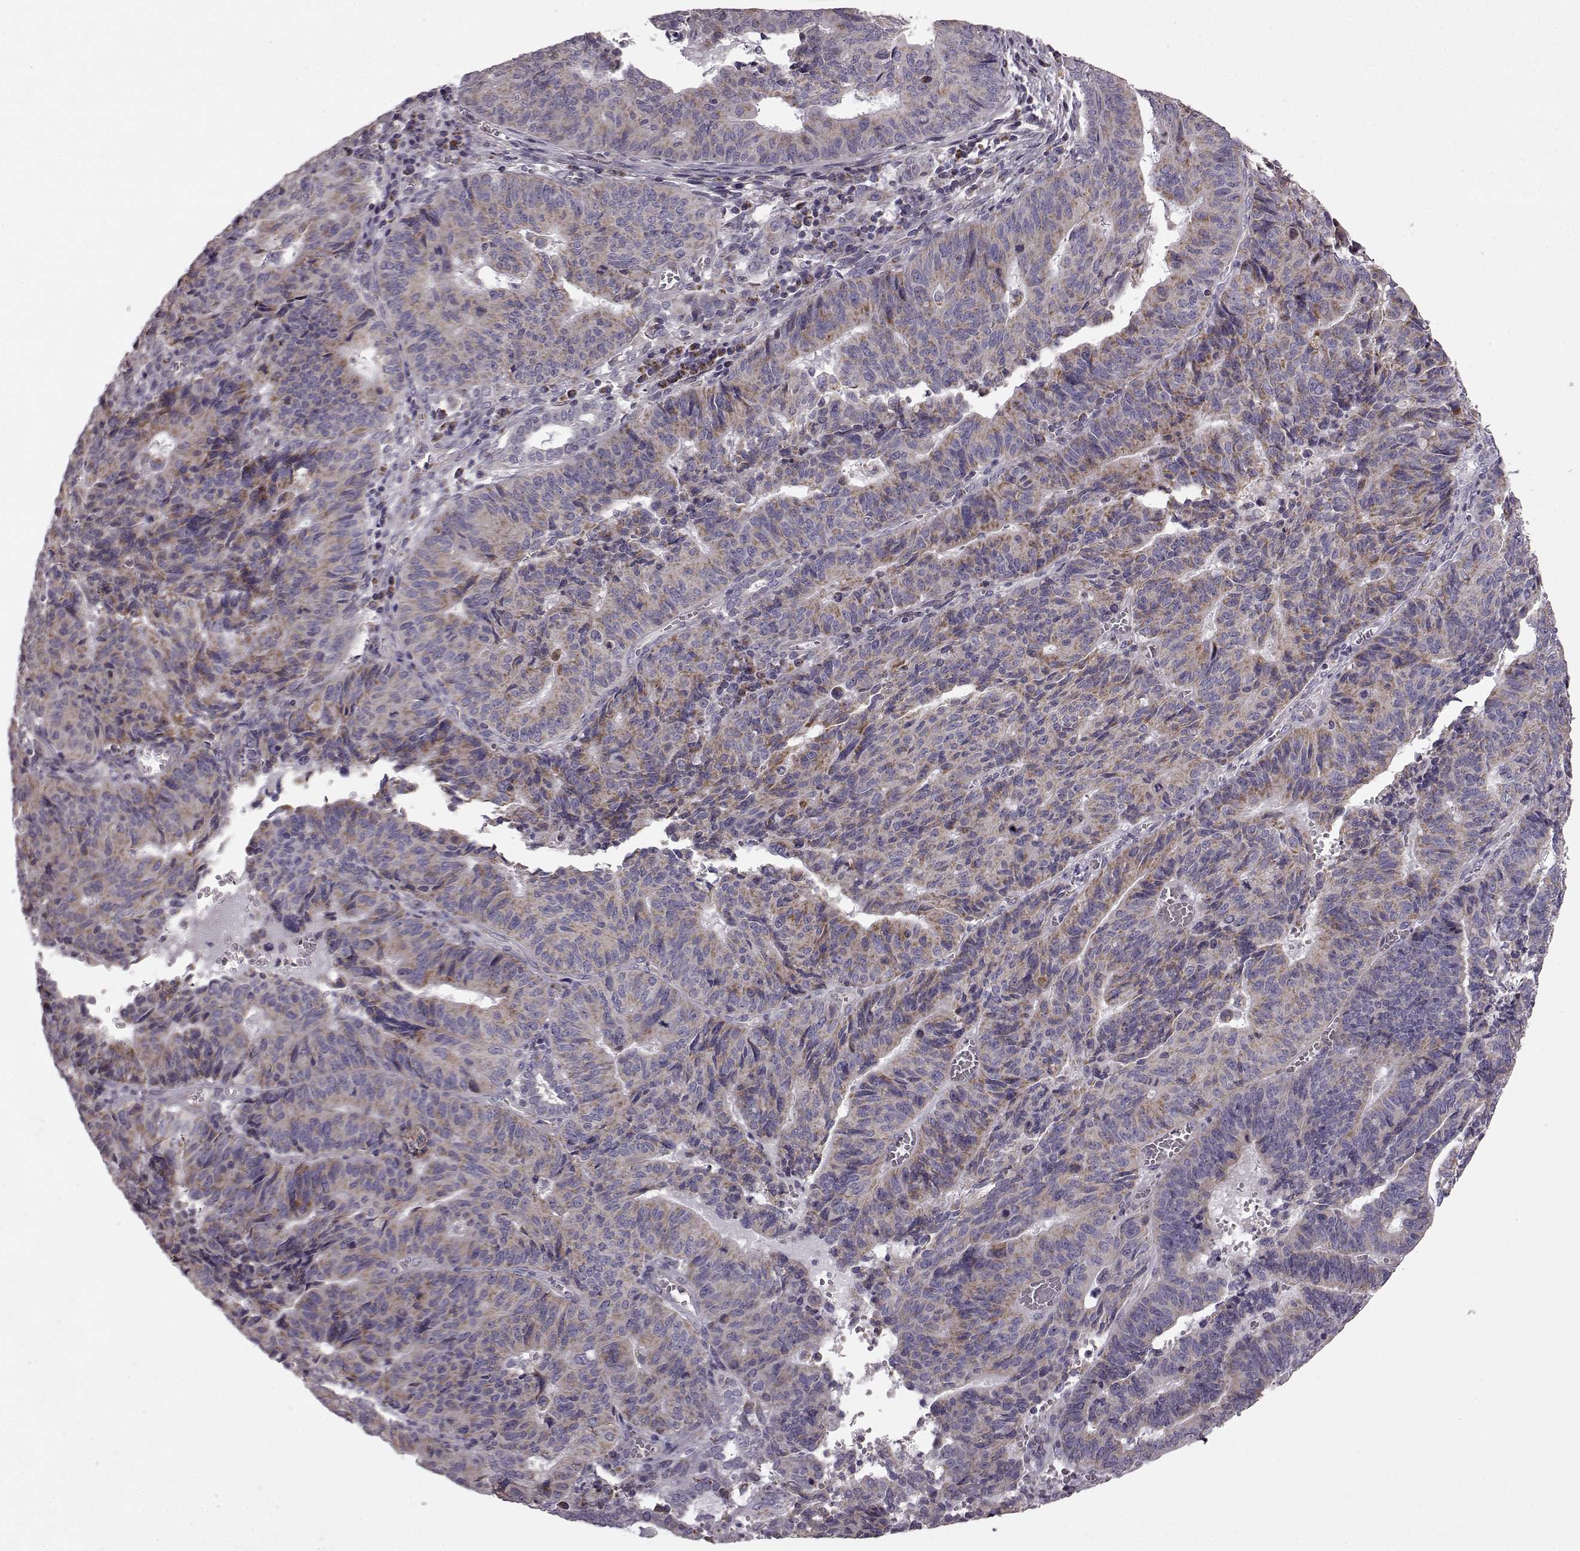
{"staining": {"intensity": "moderate", "quantity": ">75%", "location": "cytoplasmic/membranous"}, "tissue": "endometrial cancer", "cell_type": "Tumor cells", "image_type": "cancer", "snomed": [{"axis": "morphology", "description": "Adenocarcinoma, NOS"}, {"axis": "topography", "description": "Endometrium"}], "caption": "DAB (3,3'-diaminobenzidine) immunohistochemical staining of endometrial cancer (adenocarcinoma) demonstrates moderate cytoplasmic/membranous protein positivity in approximately >75% of tumor cells.", "gene": "FAM8A1", "patient": {"sex": "female", "age": 65}}